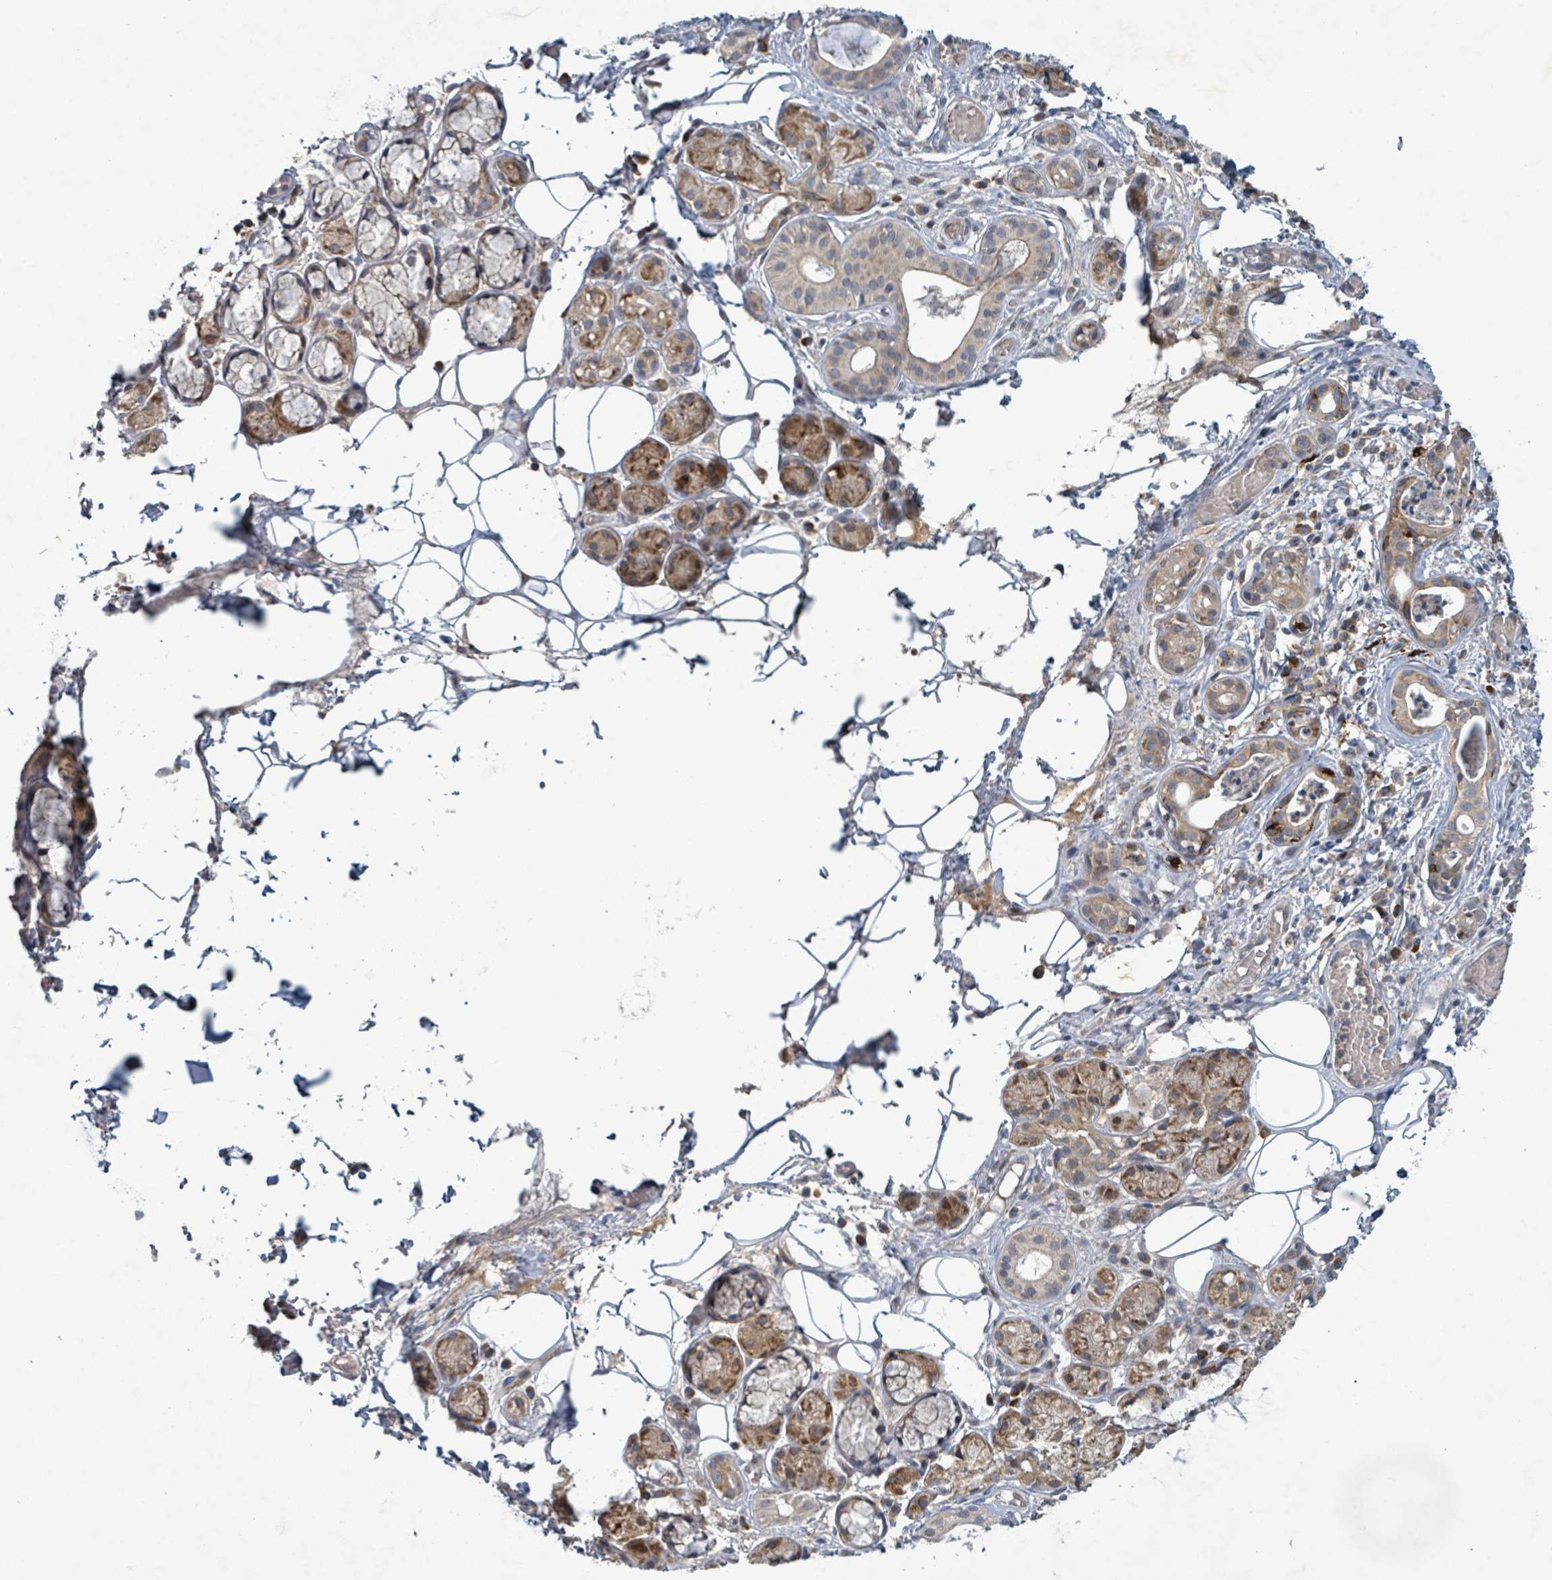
{"staining": {"intensity": "strong", "quantity": "25%-75%", "location": "cytoplasmic/membranous"}, "tissue": "salivary gland", "cell_type": "Glandular cells", "image_type": "normal", "snomed": [{"axis": "morphology", "description": "Normal tissue, NOS"}, {"axis": "topography", "description": "Salivary gland"}], "caption": "Immunohistochemical staining of unremarkable salivary gland exhibits strong cytoplasmic/membranous protein staining in approximately 25%-75% of glandular cells. The staining is performed using DAB brown chromogen to label protein expression. The nuclei are counter-stained blue using hematoxylin.", "gene": "OR51E1", "patient": {"sex": "male", "age": 82}}